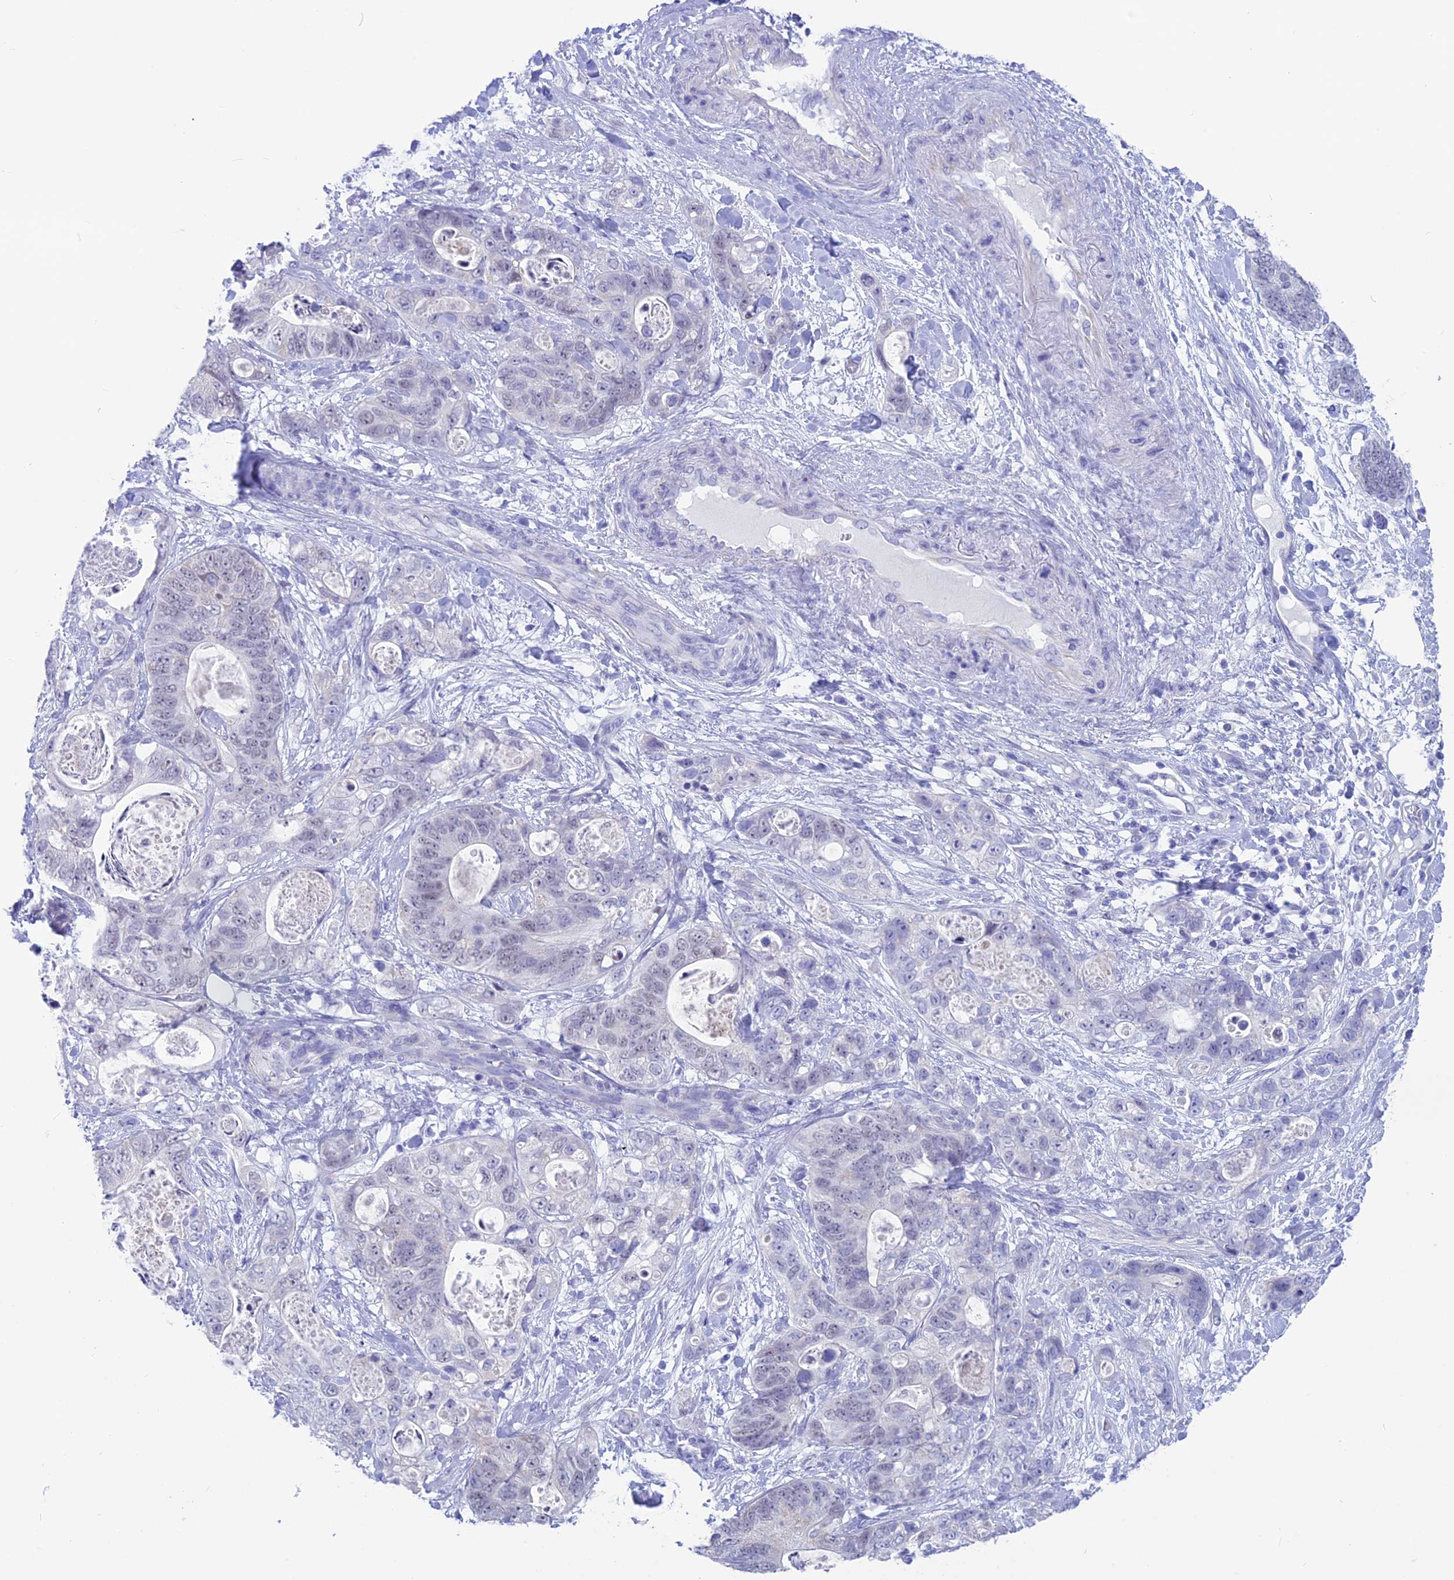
{"staining": {"intensity": "negative", "quantity": "none", "location": "none"}, "tissue": "stomach cancer", "cell_type": "Tumor cells", "image_type": "cancer", "snomed": [{"axis": "morphology", "description": "Normal tissue, NOS"}, {"axis": "morphology", "description": "Adenocarcinoma, NOS"}, {"axis": "topography", "description": "Stomach"}], "caption": "The photomicrograph reveals no staining of tumor cells in stomach cancer. (DAB (3,3'-diaminobenzidine) IHC with hematoxylin counter stain).", "gene": "SNTN", "patient": {"sex": "female", "age": 89}}